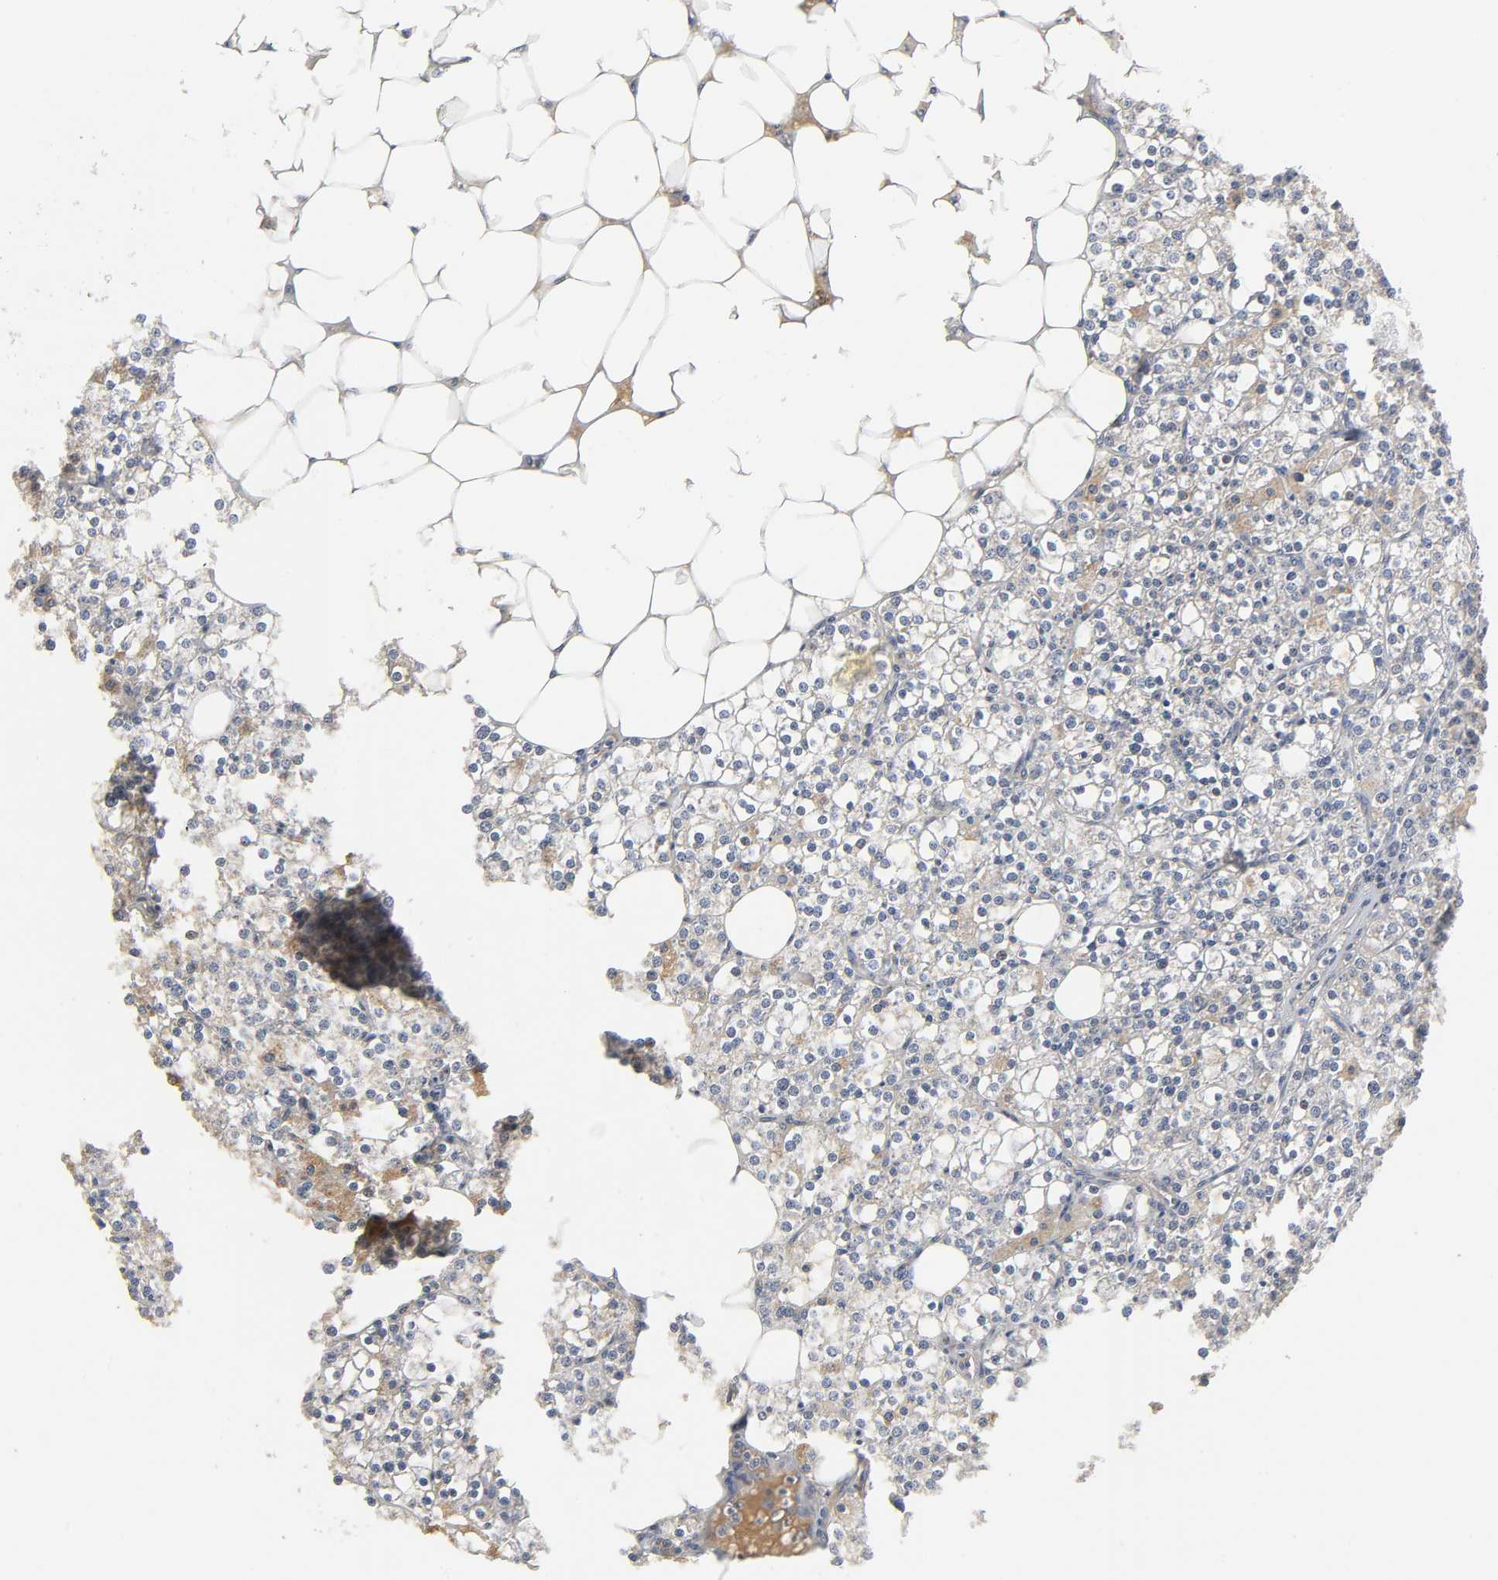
{"staining": {"intensity": "strong", "quantity": "25%-75%", "location": "cytoplasmic/membranous,nuclear"}, "tissue": "parathyroid gland", "cell_type": "Glandular cells", "image_type": "normal", "snomed": [{"axis": "morphology", "description": "Normal tissue, NOS"}, {"axis": "topography", "description": "Parathyroid gland"}], "caption": "Normal parathyroid gland reveals strong cytoplasmic/membranous,nuclear expression in approximately 25%-75% of glandular cells, visualized by immunohistochemistry. (IHC, brightfield microscopy, high magnification).", "gene": "ZNF384", "patient": {"sex": "female", "age": 63}}